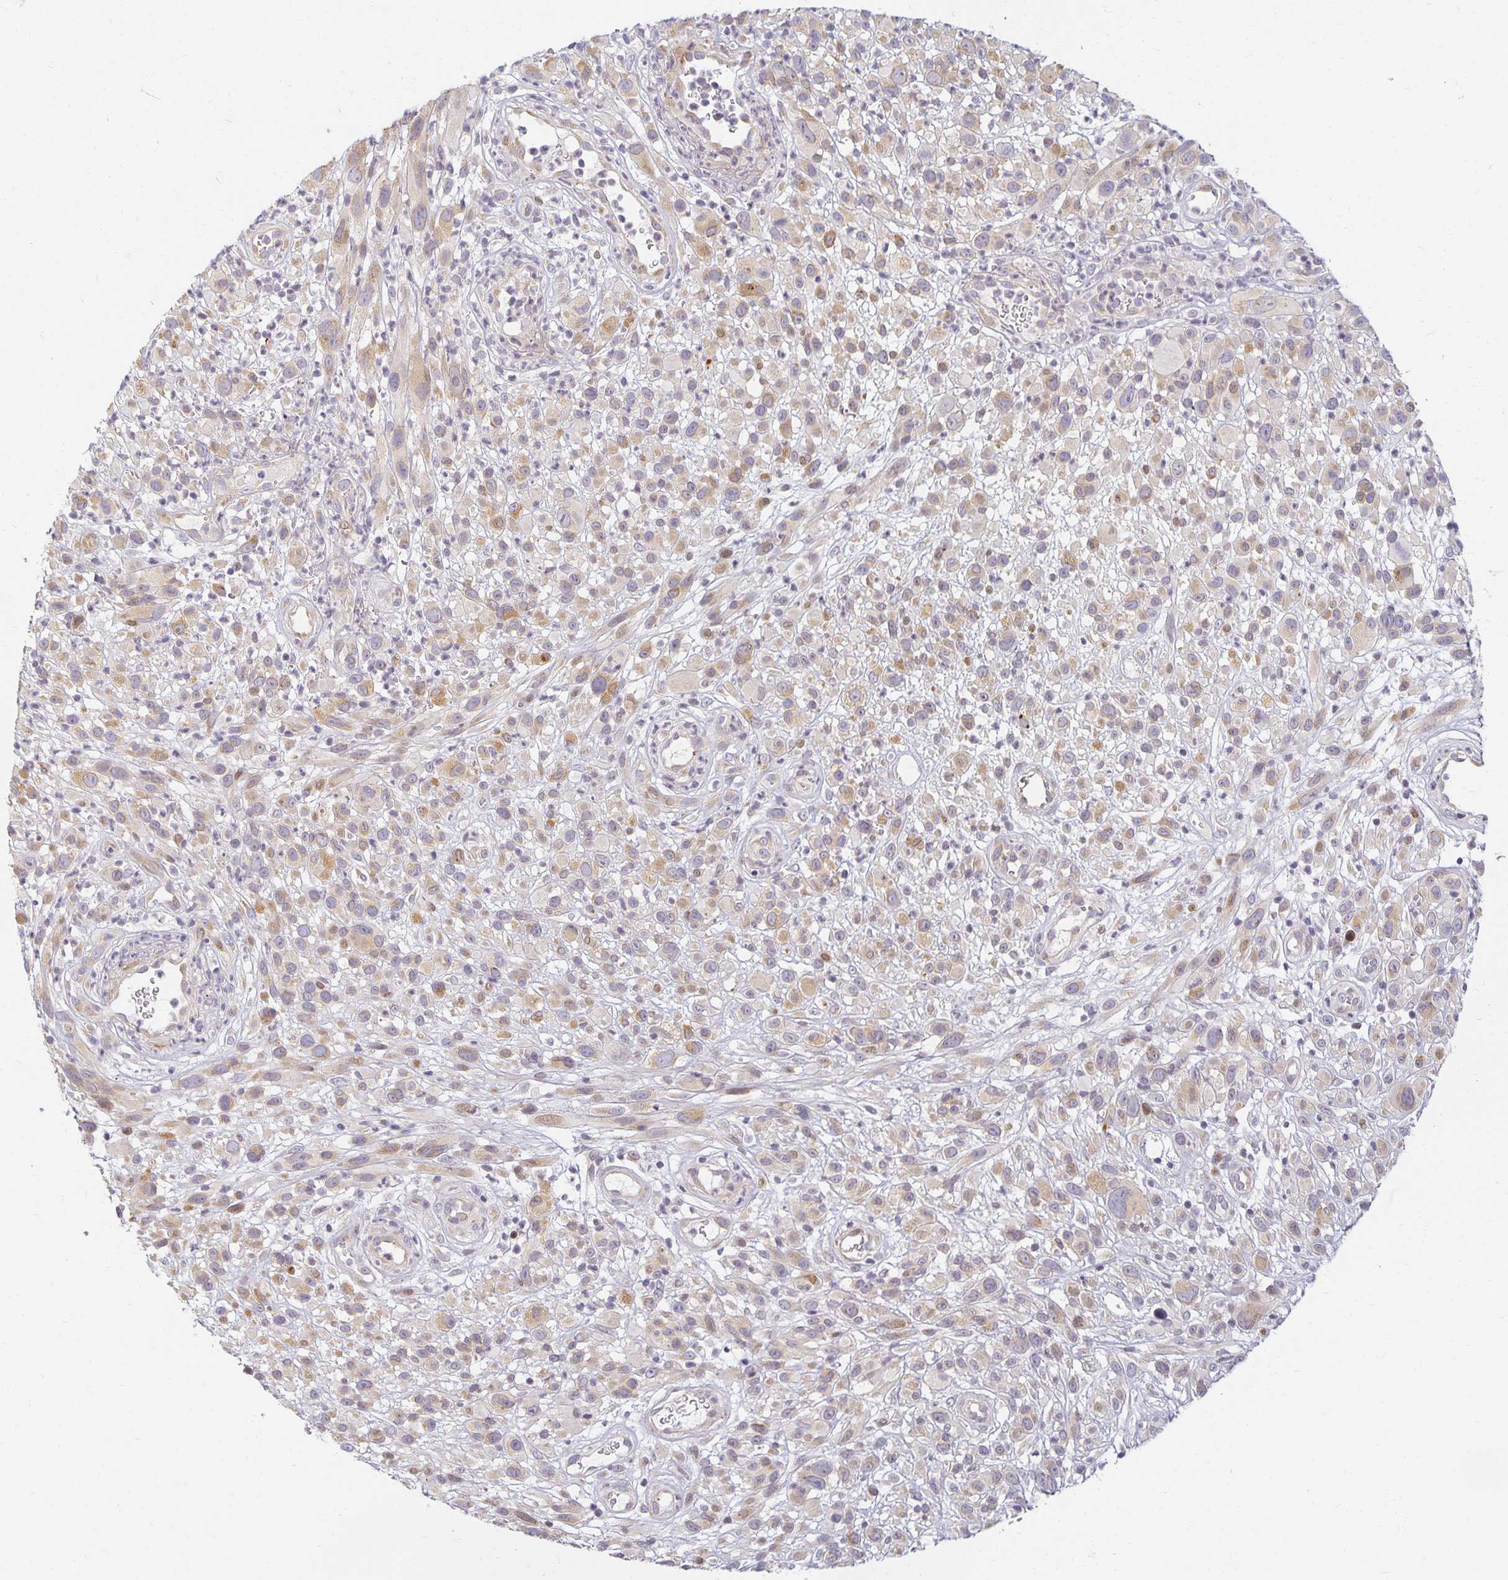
{"staining": {"intensity": "weak", "quantity": "25%-75%", "location": "cytoplasmic/membranous"}, "tissue": "melanoma", "cell_type": "Tumor cells", "image_type": "cancer", "snomed": [{"axis": "morphology", "description": "Malignant melanoma, NOS"}, {"axis": "topography", "description": "Skin"}], "caption": "Immunohistochemistry micrograph of neoplastic tissue: melanoma stained using immunohistochemistry reveals low levels of weak protein expression localized specifically in the cytoplasmic/membranous of tumor cells, appearing as a cytoplasmic/membranous brown color.", "gene": "EHF", "patient": {"sex": "male", "age": 68}}